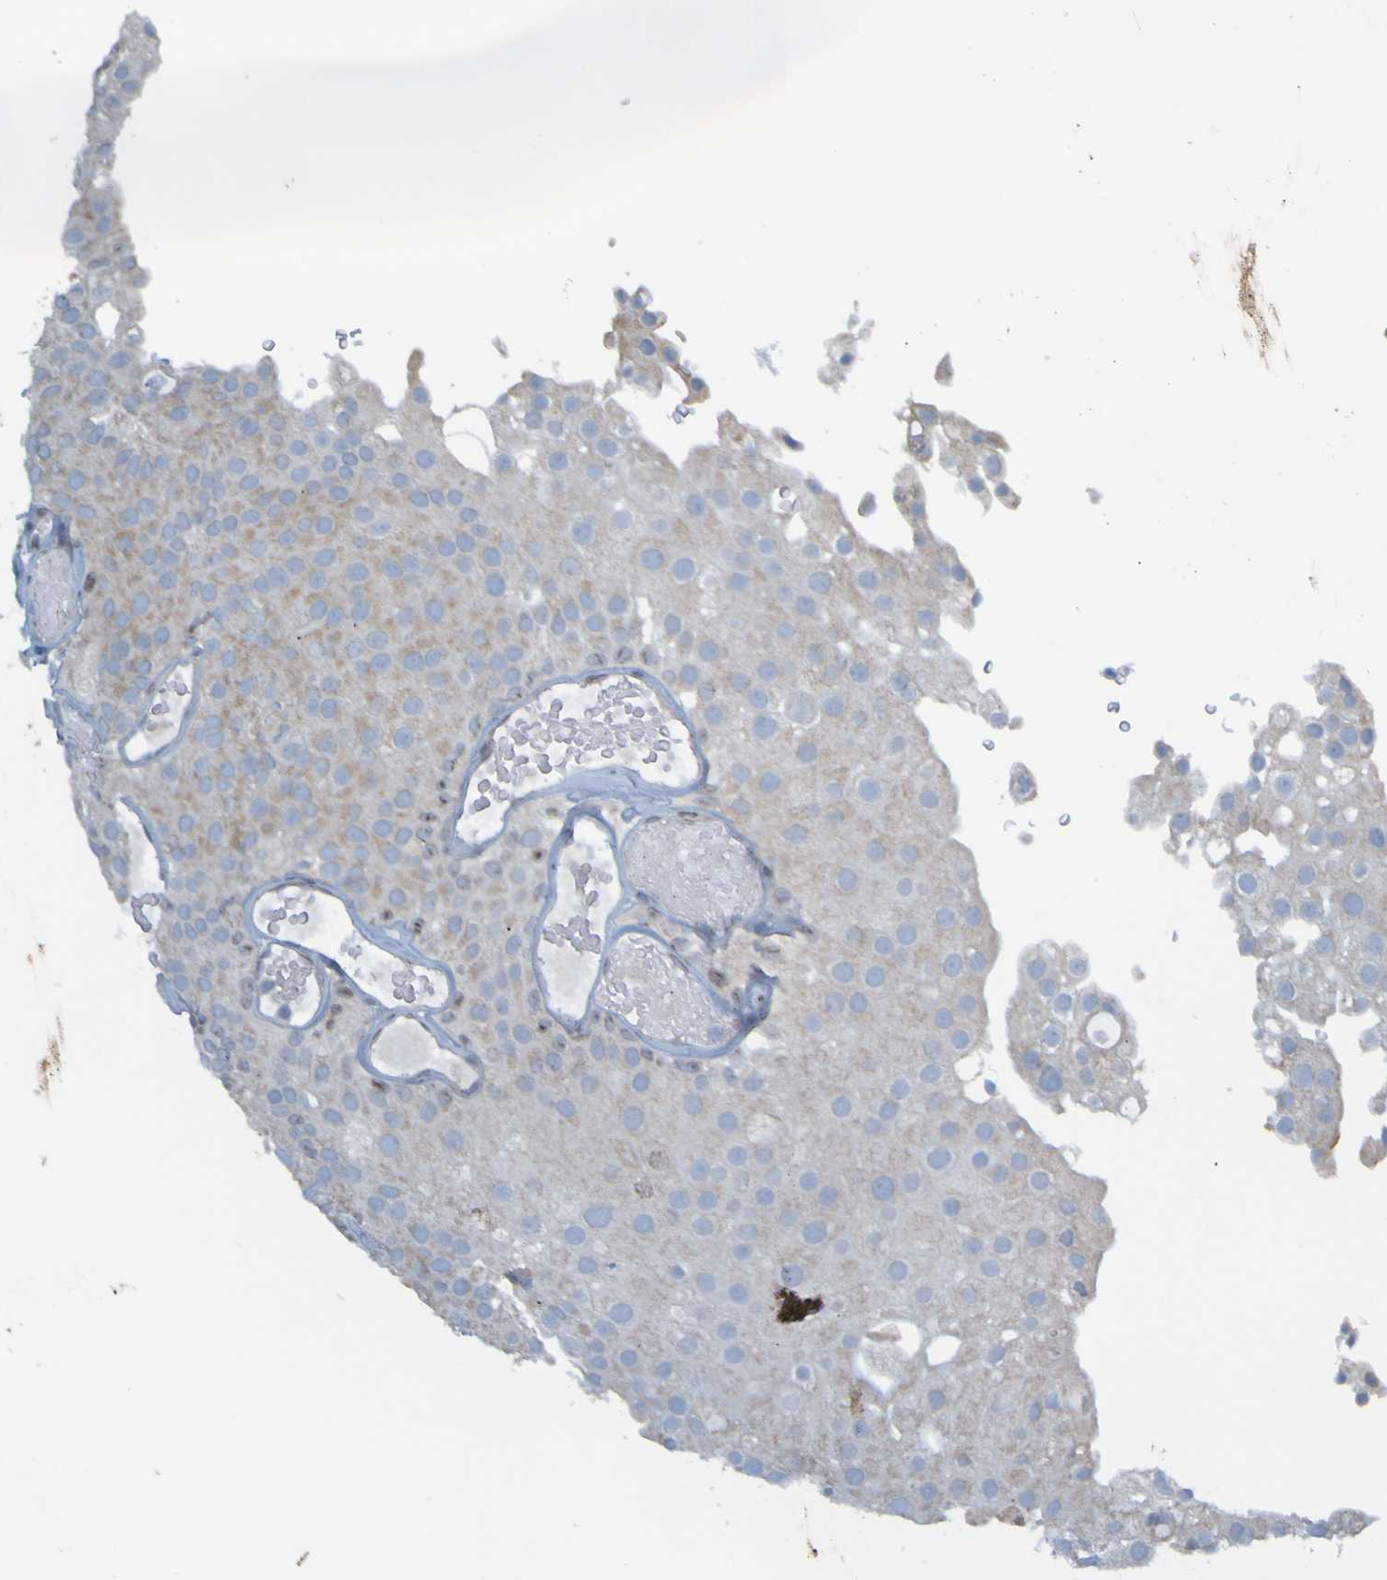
{"staining": {"intensity": "weak", "quantity": "25%-75%", "location": "cytoplasmic/membranous"}, "tissue": "urothelial cancer", "cell_type": "Tumor cells", "image_type": "cancer", "snomed": [{"axis": "morphology", "description": "Urothelial carcinoma, Low grade"}, {"axis": "topography", "description": "Urinary bladder"}], "caption": "Weak cytoplasmic/membranous positivity for a protein is seen in about 25%-75% of tumor cells of urothelial cancer using immunohistochemistry (IHC).", "gene": "MAG", "patient": {"sex": "male", "age": 78}}